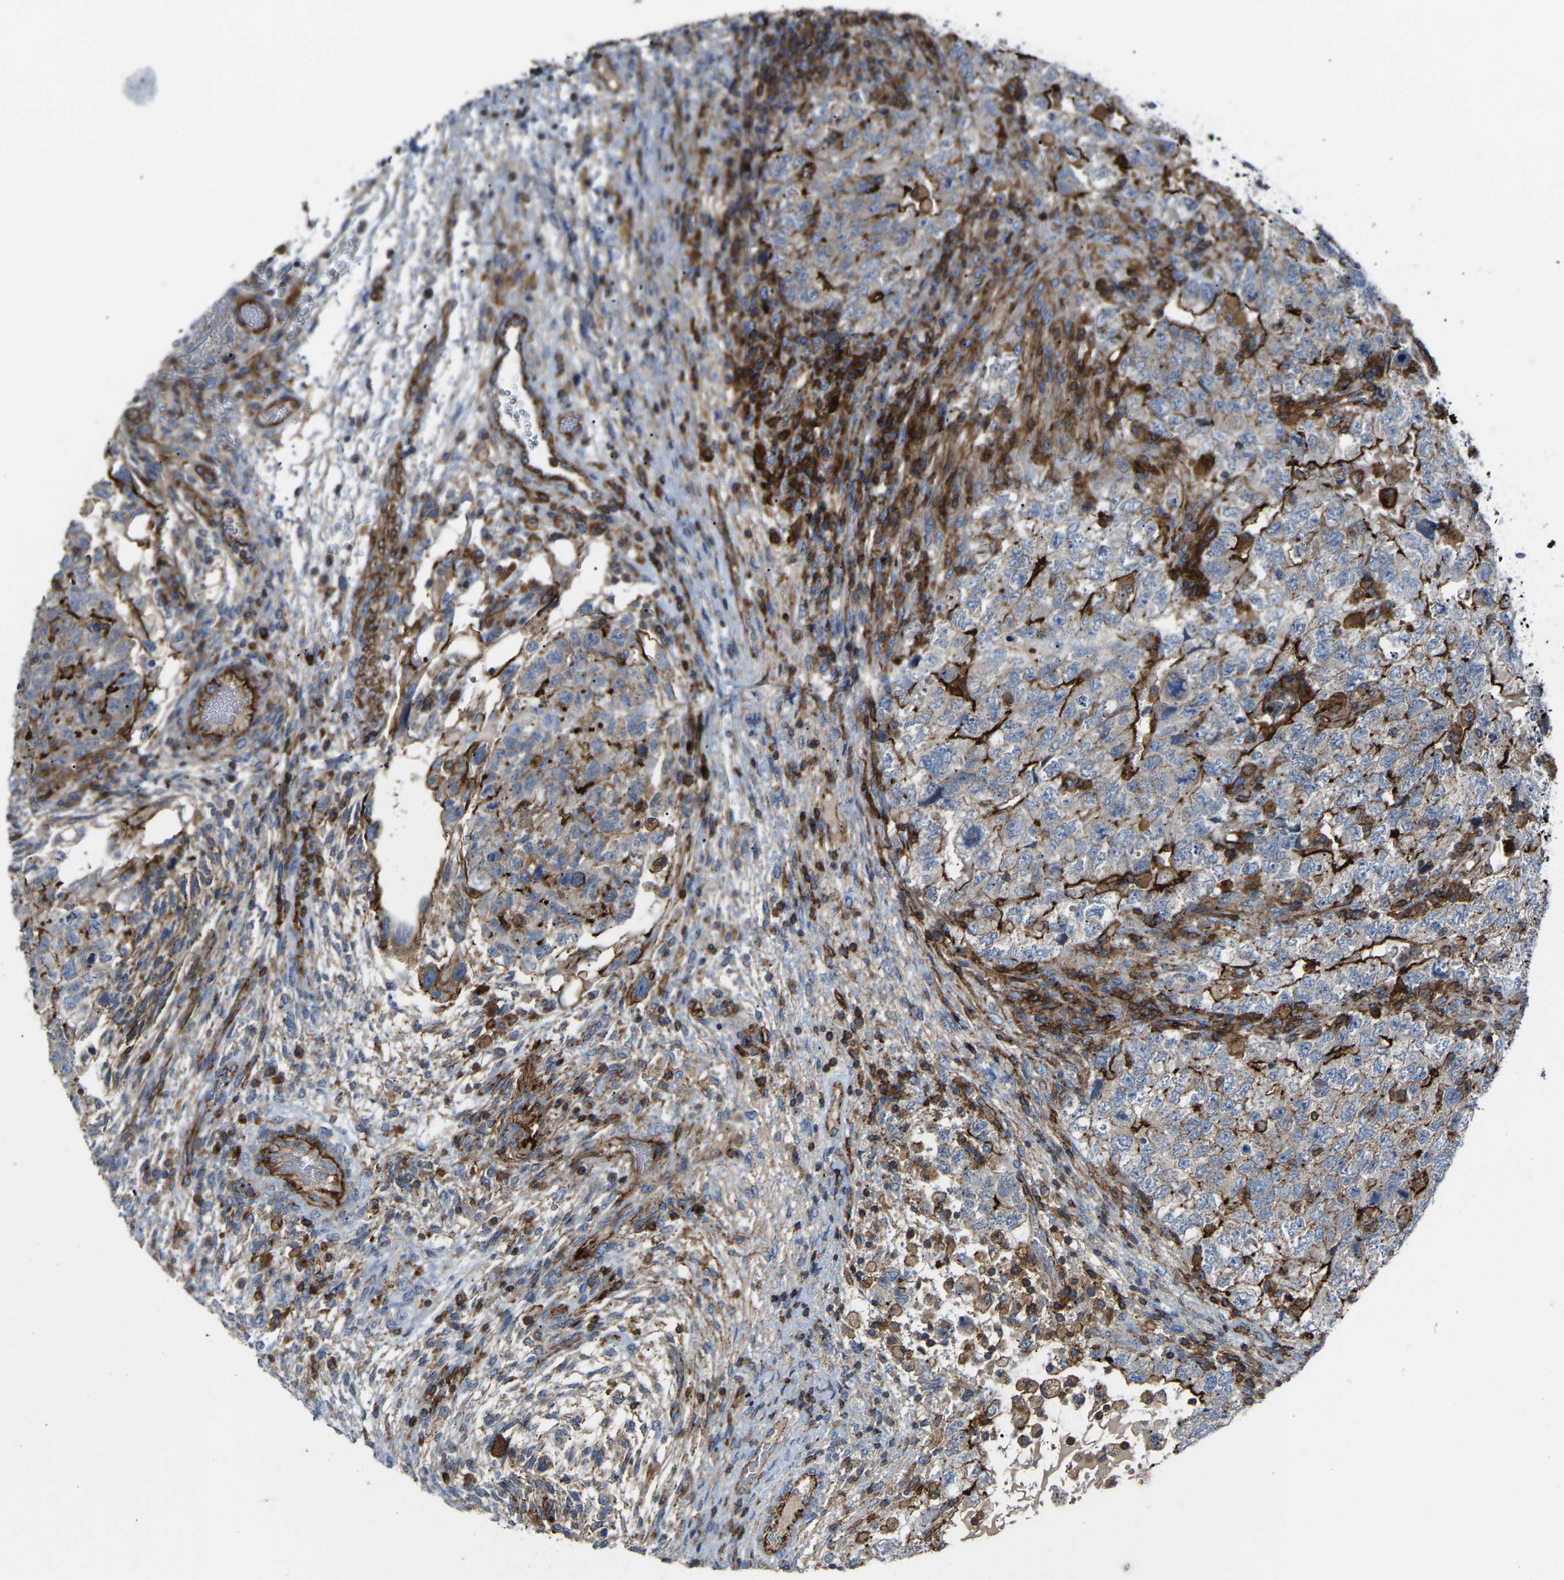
{"staining": {"intensity": "moderate", "quantity": ">75%", "location": "cytoplasmic/membranous"}, "tissue": "testis cancer", "cell_type": "Tumor cells", "image_type": "cancer", "snomed": [{"axis": "morphology", "description": "Carcinoma, Embryonal, NOS"}, {"axis": "topography", "description": "Testis"}], "caption": "IHC micrograph of neoplastic tissue: human testis cancer (embryonal carcinoma) stained using immunohistochemistry (IHC) displays medium levels of moderate protein expression localized specifically in the cytoplasmic/membranous of tumor cells, appearing as a cytoplasmic/membranous brown color.", "gene": "AGPAT2", "patient": {"sex": "male", "age": 36}}